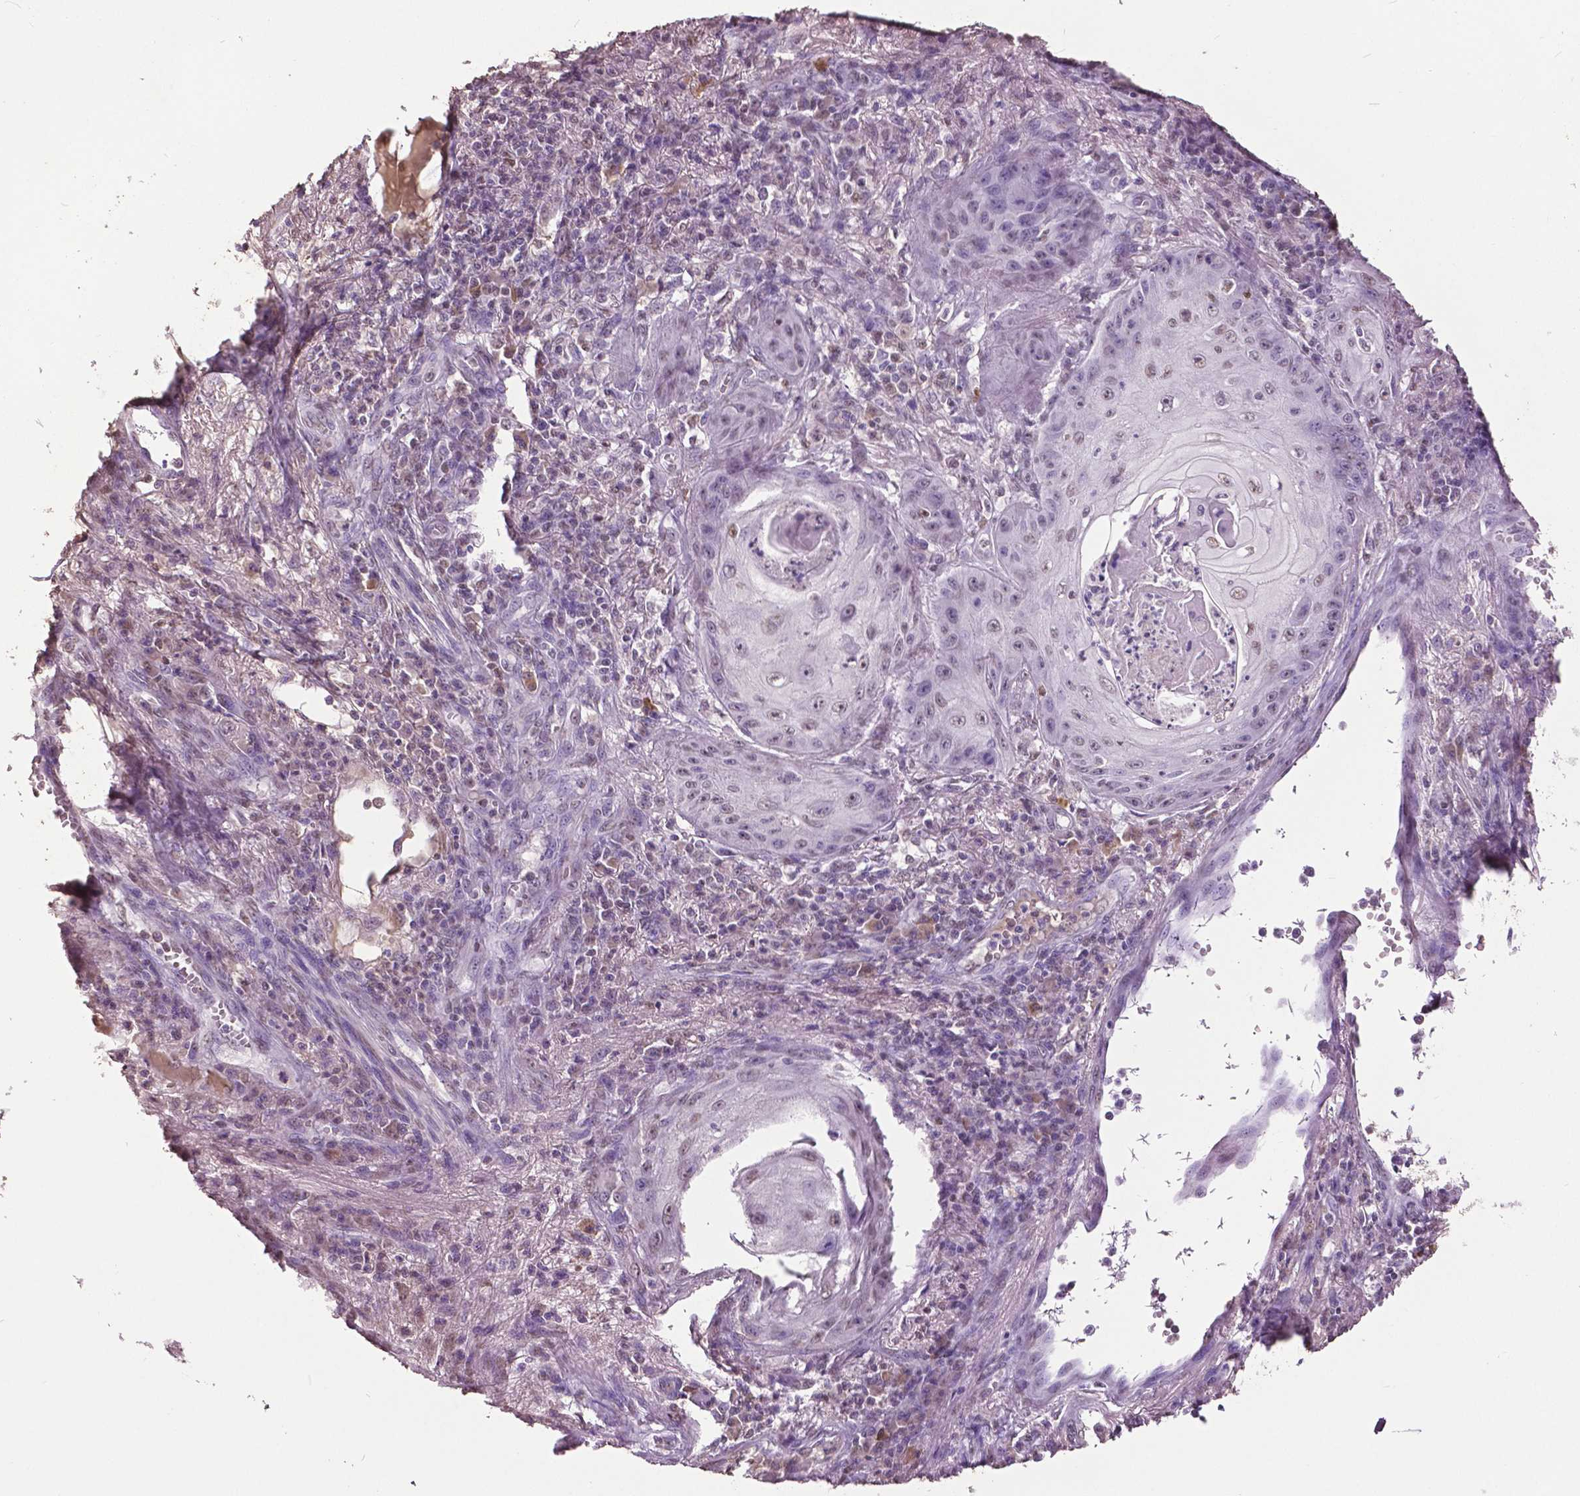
{"staining": {"intensity": "negative", "quantity": "none", "location": "none"}, "tissue": "skin cancer", "cell_type": "Tumor cells", "image_type": "cancer", "snomed": [{"axis": "morphology", "description": "Squamous cell carcinoma, NOS"}, {"axis": "topography", "description": "Skin"}], "caption": "Immunohistochemistry (IHC) photomicrograph of skin squamous cell carcinoma stained for a protein (brown), which demonstrates no expression in tumor cells. Brightfield microscopy of IHC stained with DAB (brown) and hematoxylin (blue), captured at high magnification.", "gene": "RUNX3", "patient": {"sex": "male", "age": 70}}